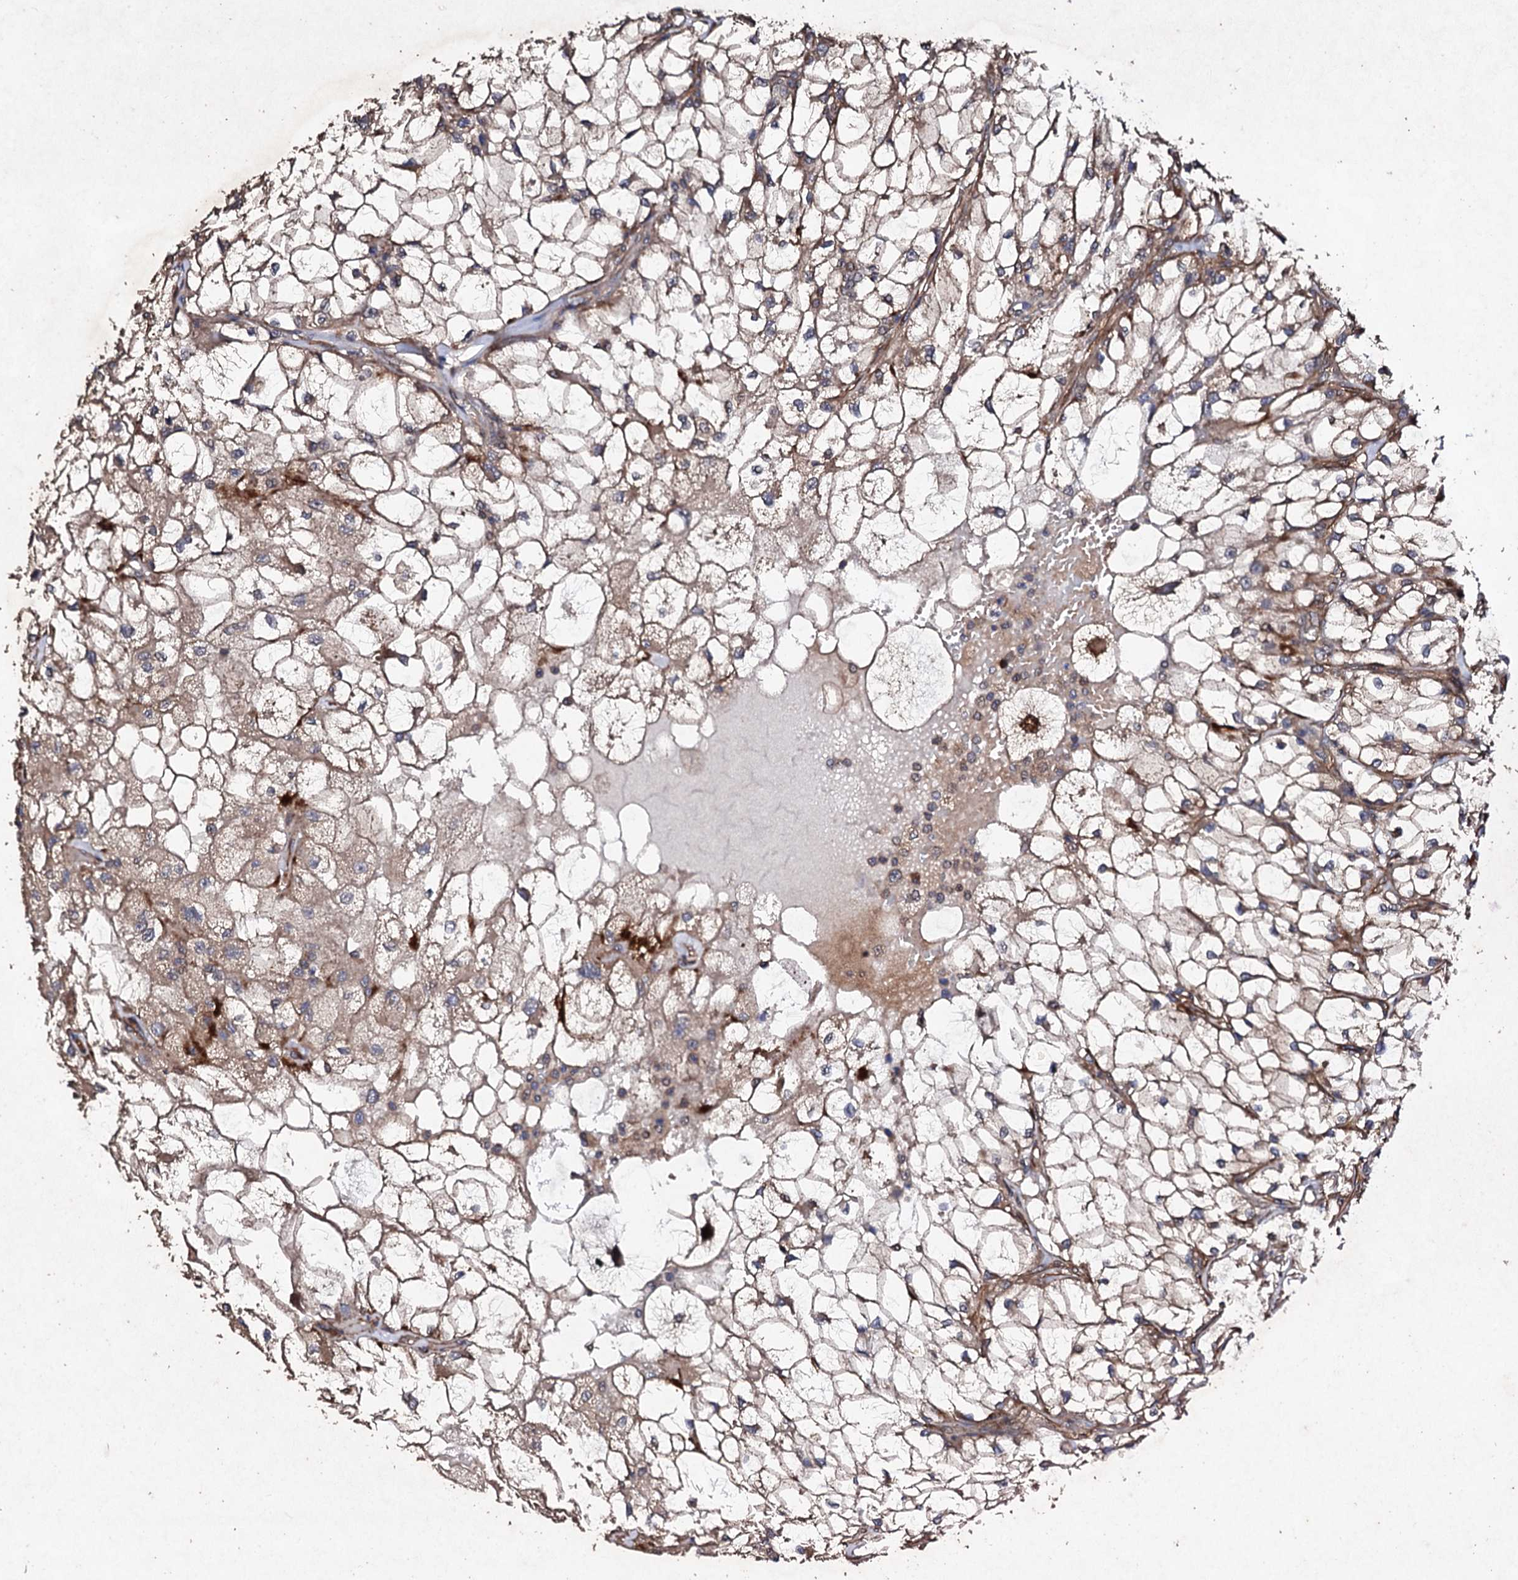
{"staining": {"intensity": "moderate", "quantity": ">75%", "location": "cytoplasmic/membranous"}, "tissue": "renal cancer", "cell_type": "Tumor cells", "image_type": "cancer", "snomed": [{"axis": "morphology", "description": "Adenocarcinoma, NOS"}, {"axis": "topography", "description": "Kidney"}], "caption": "Renal cancer (adenocarcinoma) stained with immunohistochemistry displays moderate cytoplasmic/membranous expression in approximately >75% of tumor cells.", "gene": "MOCOS", "patient": {"sex": "female", "age": 69}}